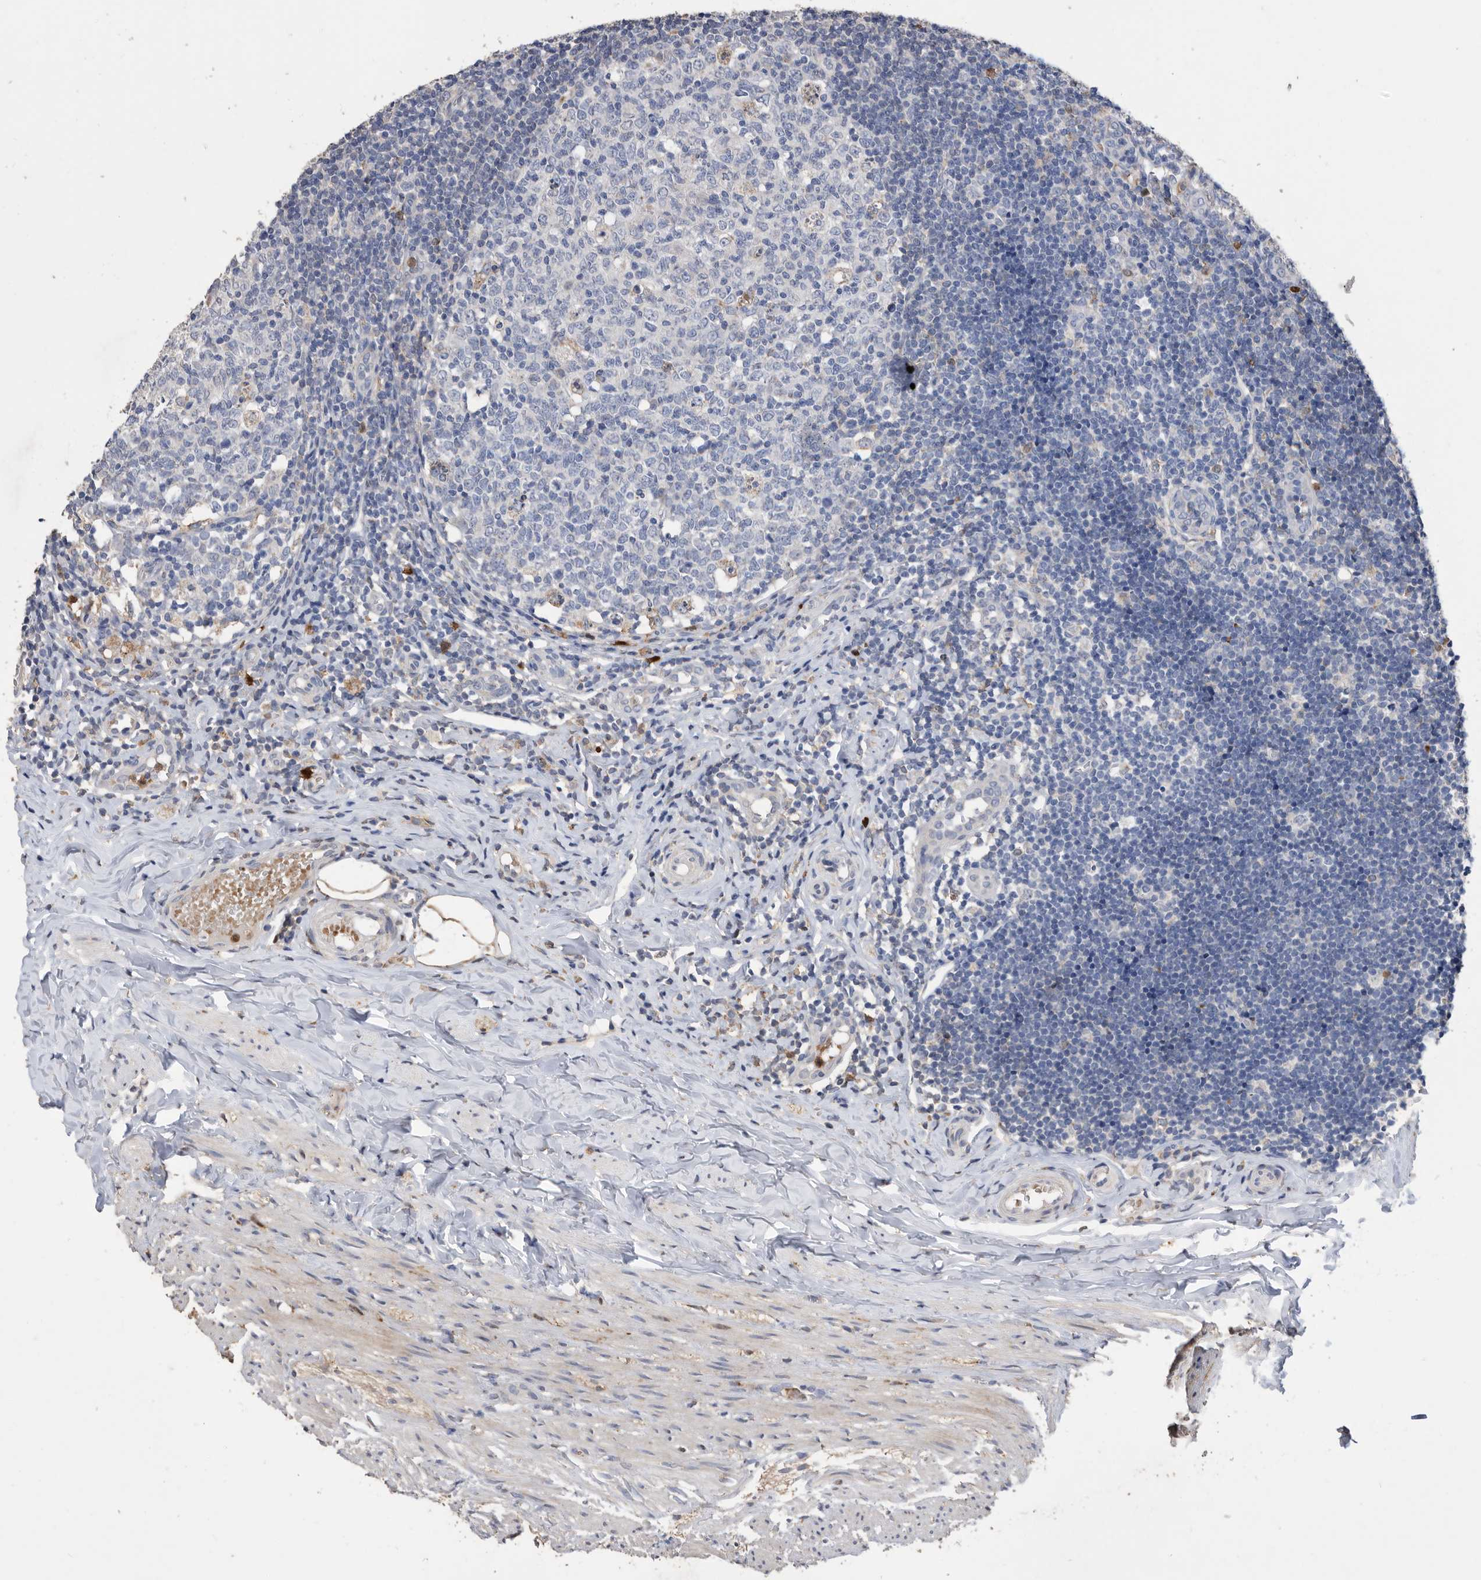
{"staining": {"intensity": "moderate", "quantity": ">75%", "location": "cytoplasmic/membranous"}, "tissue": "appendix", "cell_type": "Glandular cells", "image_type": "normal", "snomed": [{"axis": "morphology", "description": "Normal tissue, NOS"}, {"axis": "topography", "description": "Appendix"}], "caption": "Brown immunohistochemical staining in benign appendix demonstrates moderate cytoplasmic/membranous positivity in approximately >75% of glandular cells.", "gene": "CRISPLD2", "patient": {"sex": "male", "age": 8}}